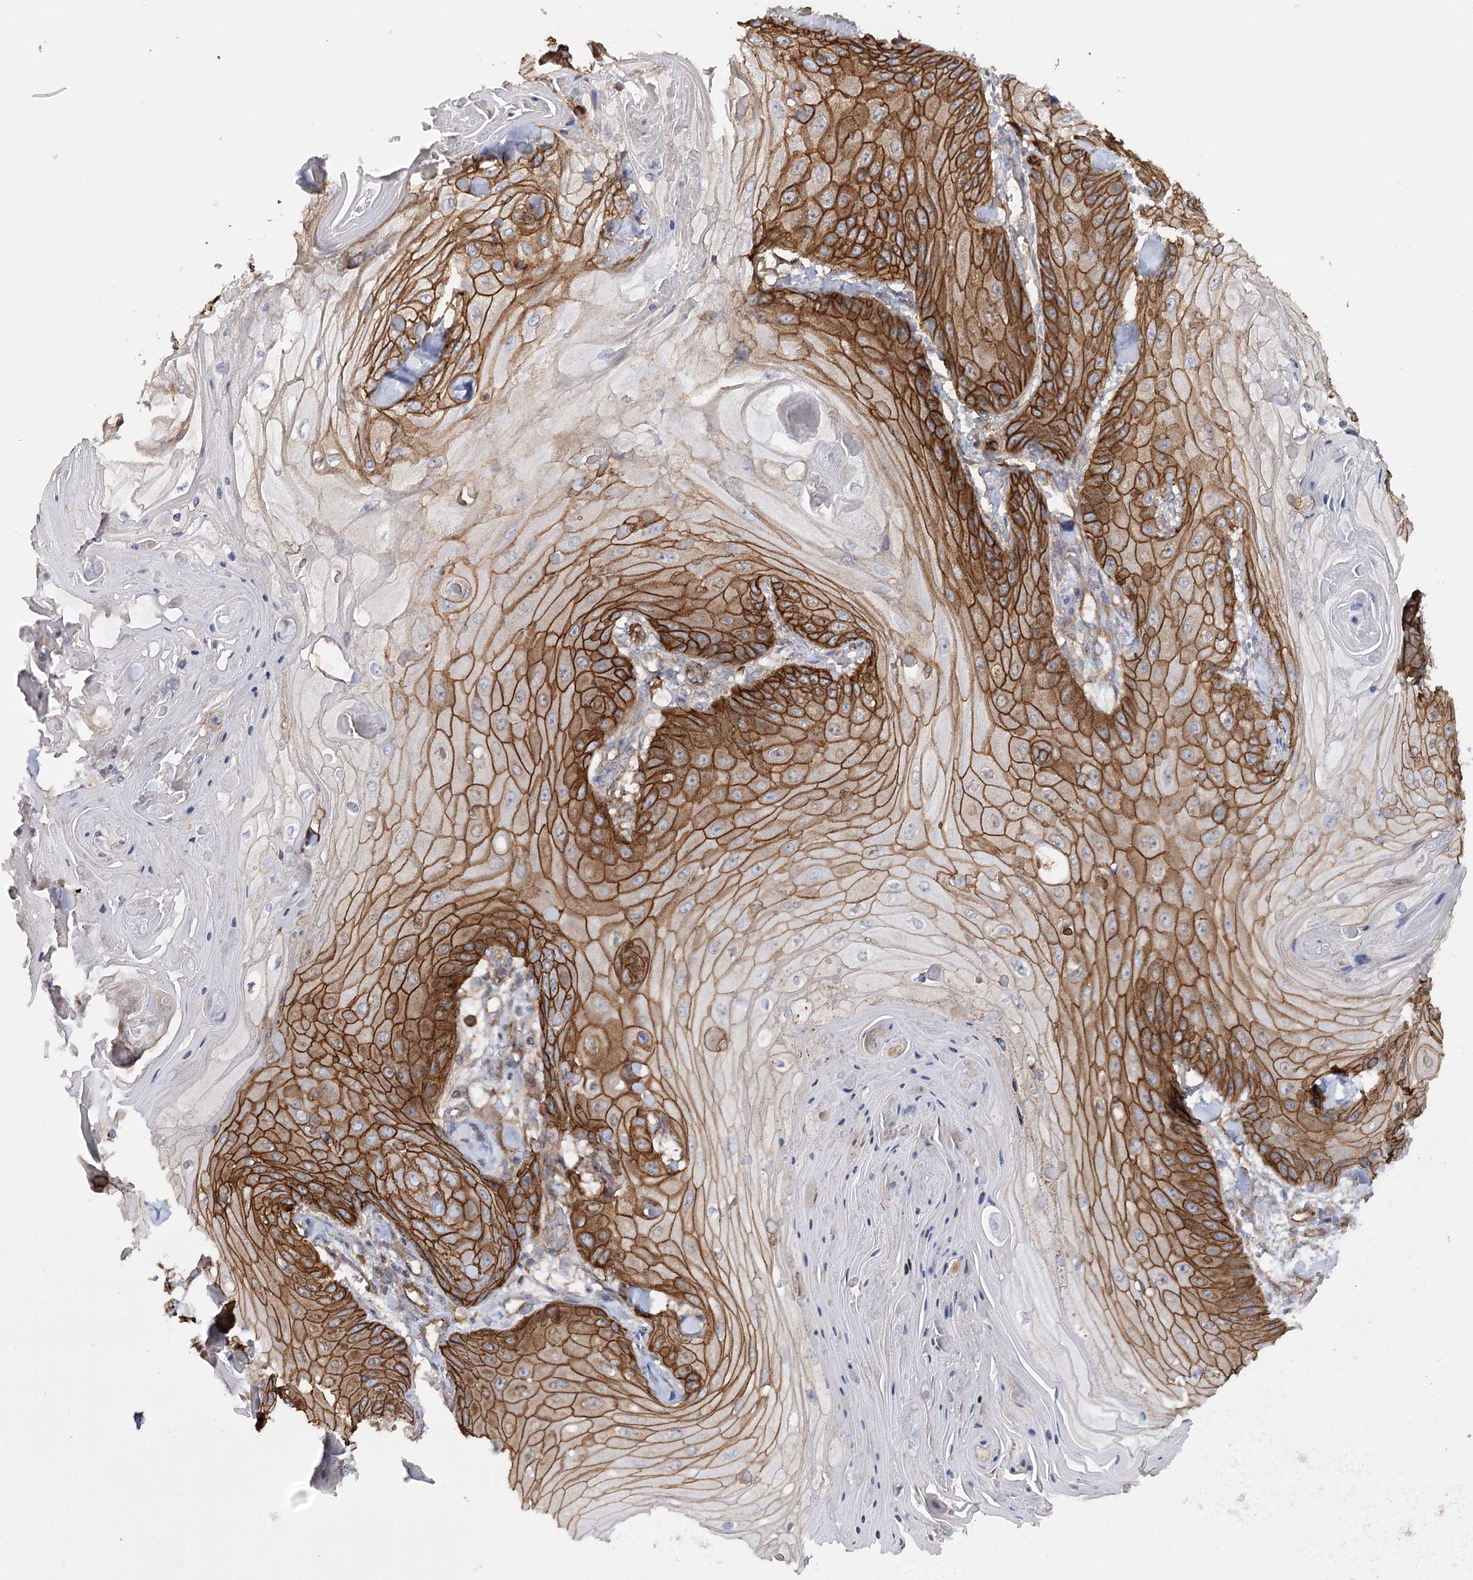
{"staining": {"intensity": "strong", "quantity": "25%-75%", "location": "cytoplasmic/membranous"}, "tissue": "skin cancer", "cell_type": "Tumor cells", "image_type": "cancer", "snomed": [{"axis": "morphology", "description": "Squamous cell carcinoma, NOS"}, {"axis": "topography", "description": "Skin"}], "caption": "This photomicrograph shows immunohistochemistry staining of skin cancer (squamous cell carcinoma), with high strong cytoplasmic/membranous staining in about 25%-75% of tumor cells.", "gene": "SYNPO2", "patient": {"sex": "male", "age": 74}}